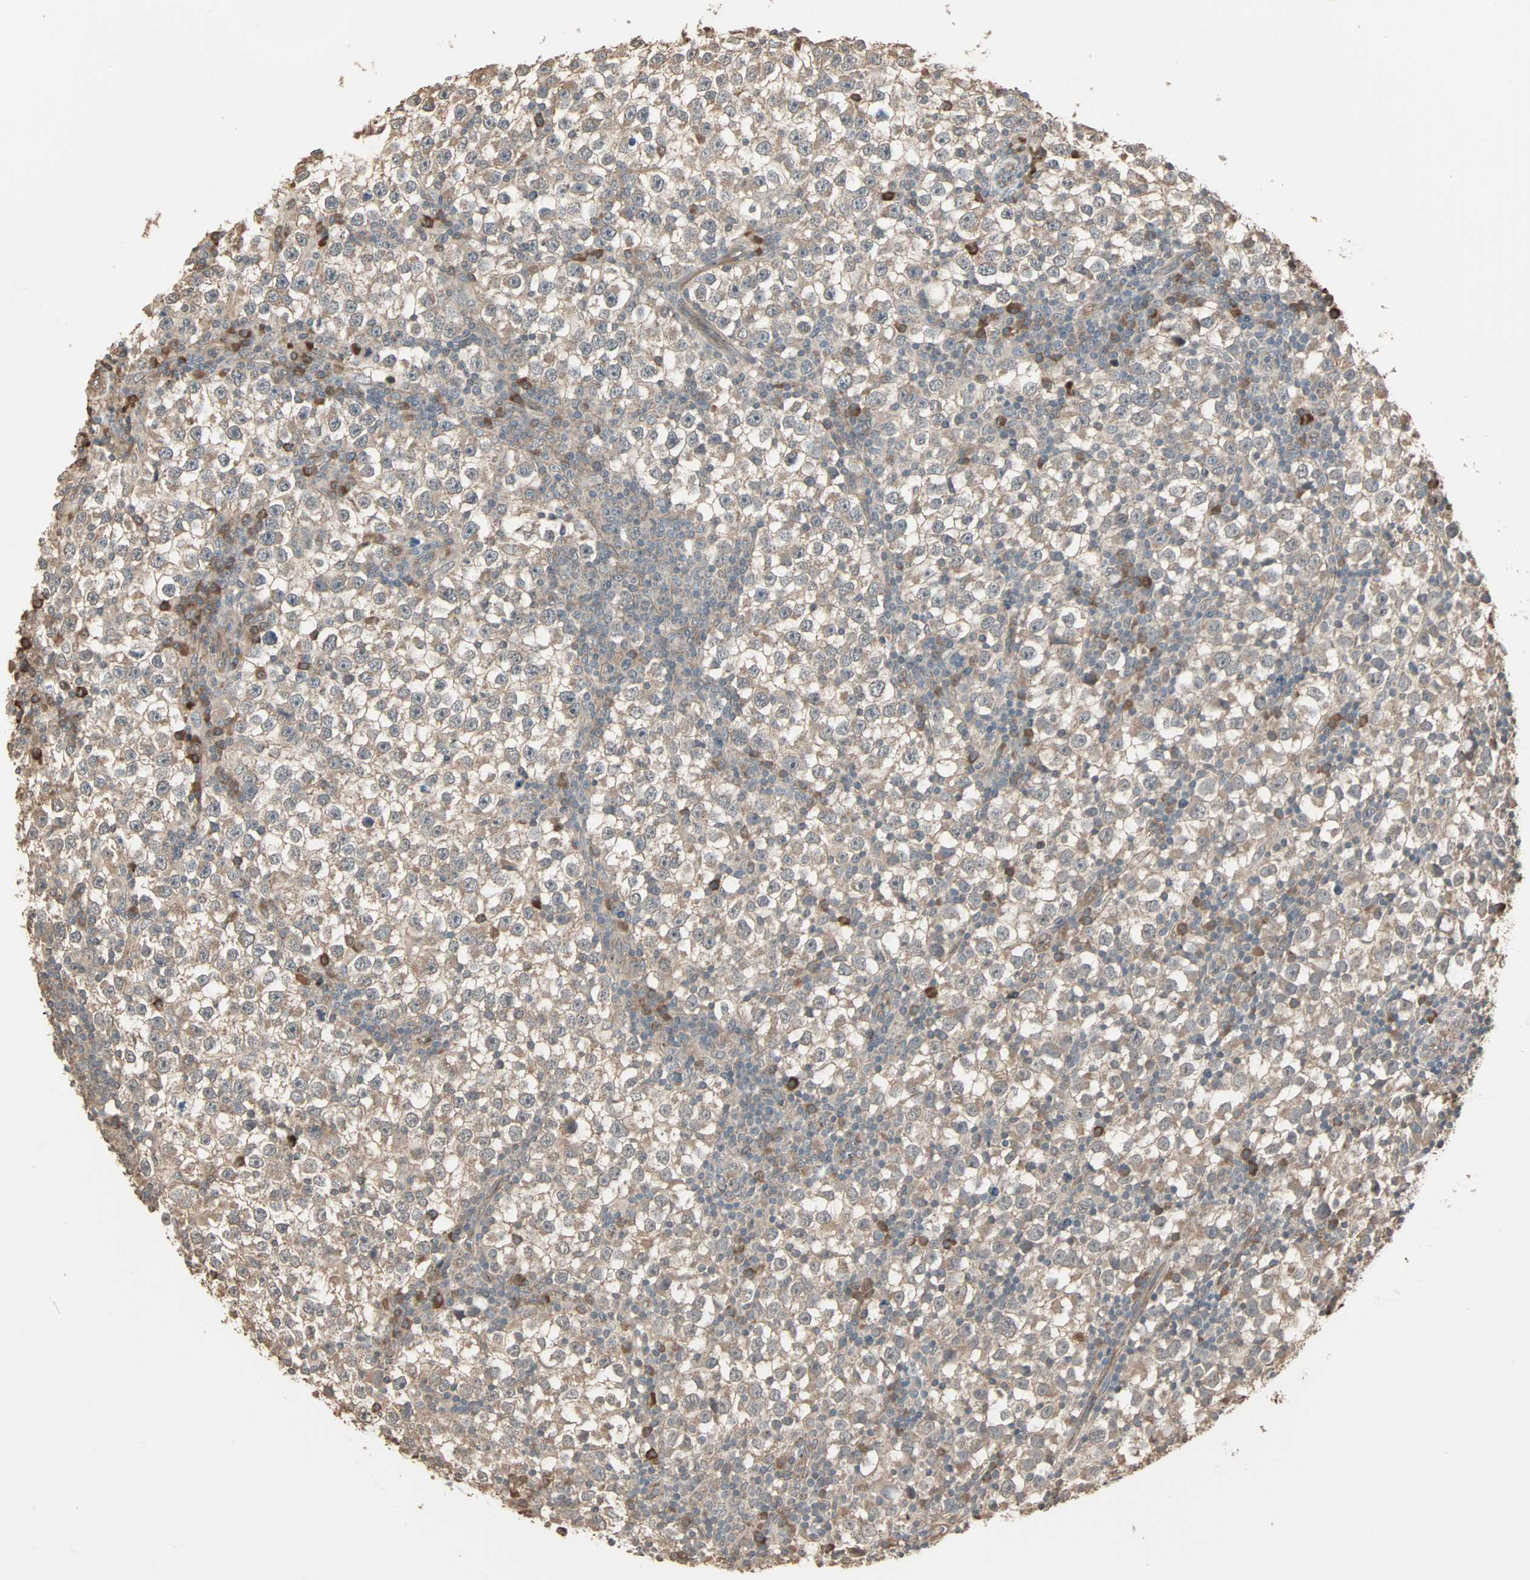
{"staining": {"intensity": "weak", "quantity": ">75%", "location": "cytoplasmic/membranous"}, "tissue": "testis cancer", "cell_type": "Tumor cells", "image_type": "cancer", "snomed": [{"axis": "morphology", "description": "Seminoma, NOS"}, {"axis": "topography", "description": "Testis"}], "caption": "Testis cancer (seminoma) stained for a protein demonstrates weak cytoplasmic/membranous positivity in tumor cells.", "gene": "GALNT3", "patient": {"sex": "male", "age": 65}}